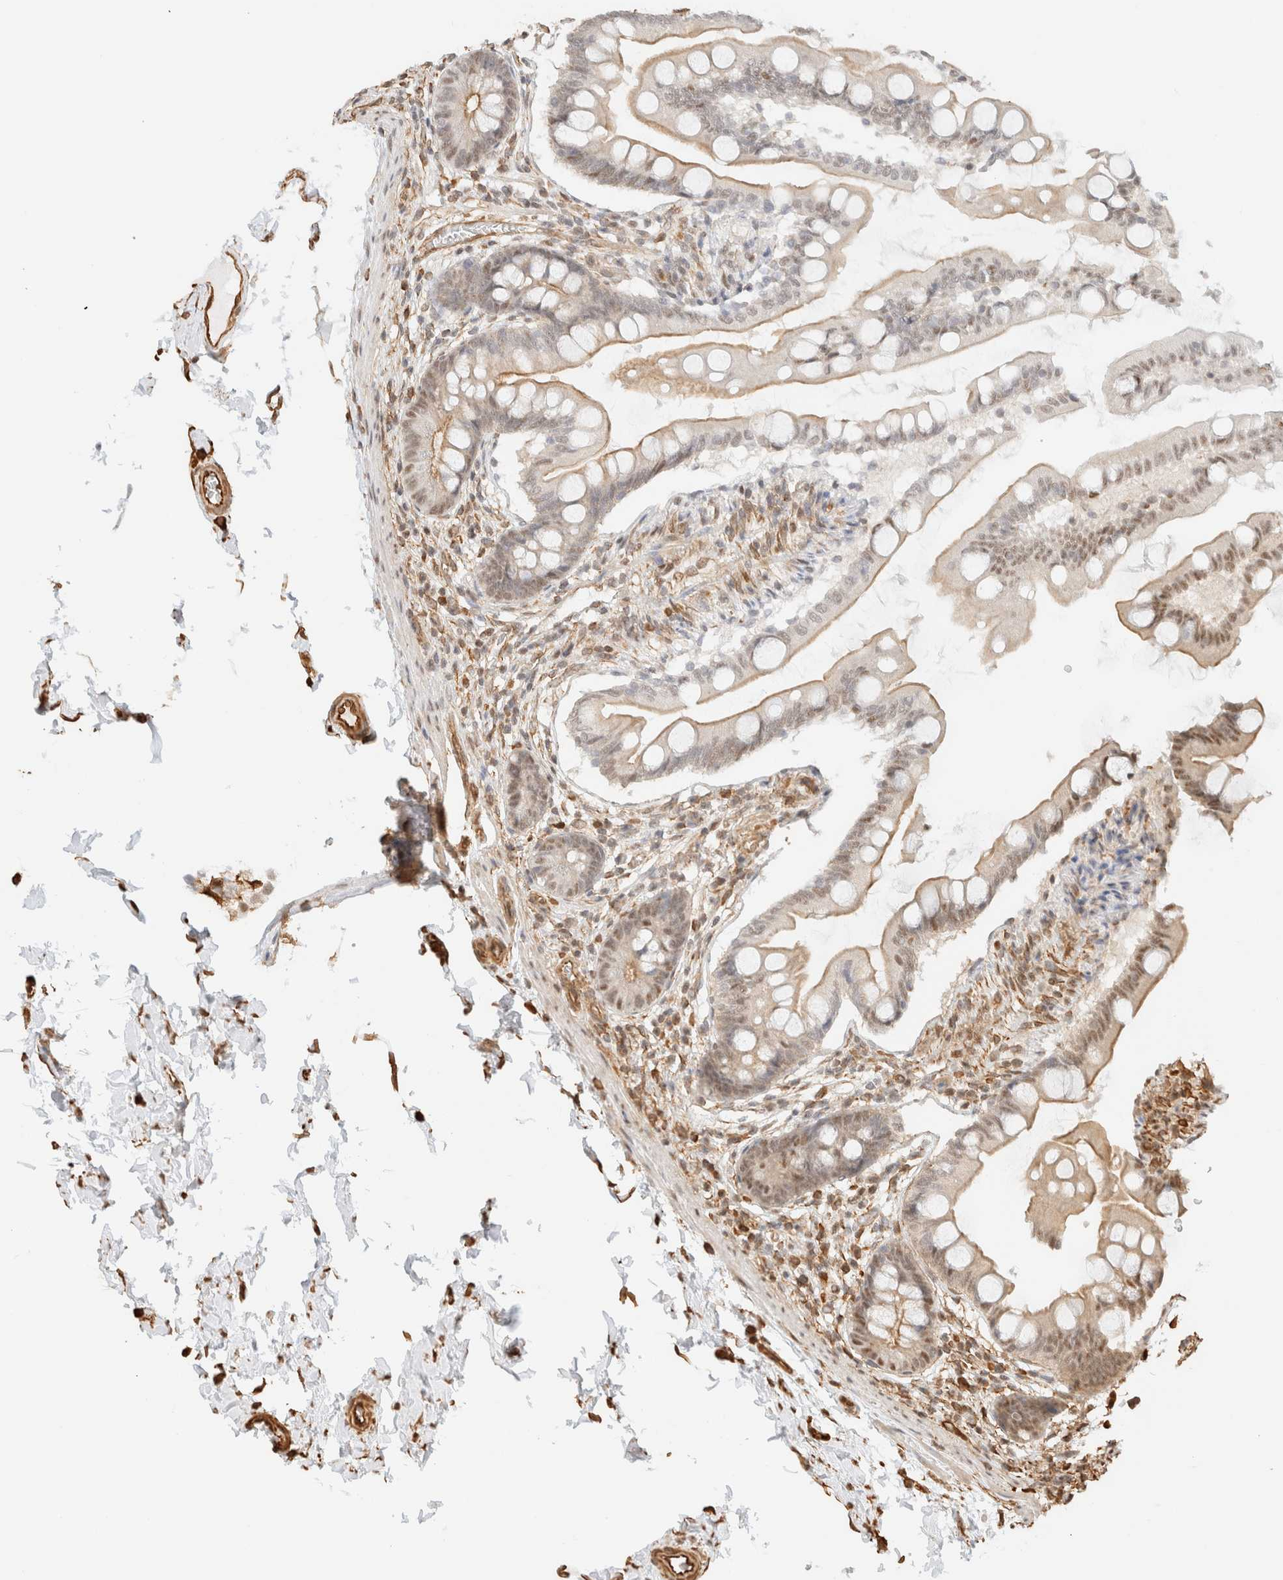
{"staining": {"intensity": "moderate", "quantity": ">75%", "location": "cytoplasmic/membranous,nuclear"}, "tissue": "small intestine", "cell_type": "Glandular cells", "image_type": "normal", "snomed": [{"axis": "morphology", "description": "Normal tissue, NOS"}, {"axis": "topography", "description": "Small intestine"}], "caption": "Immunohistochemistry (IHC) (DAB) staining of unremarkable small intestine displays moderate cytoplasmic/membranous,nuclear protein expression in about >75% of glandular cells. (Stains: DAB in brown, nuclei in blue, Microscopy: brightfield microscopy at high magnification).", "gene": "ARID5A", "patient": {"sex": "female", "age": 56}}